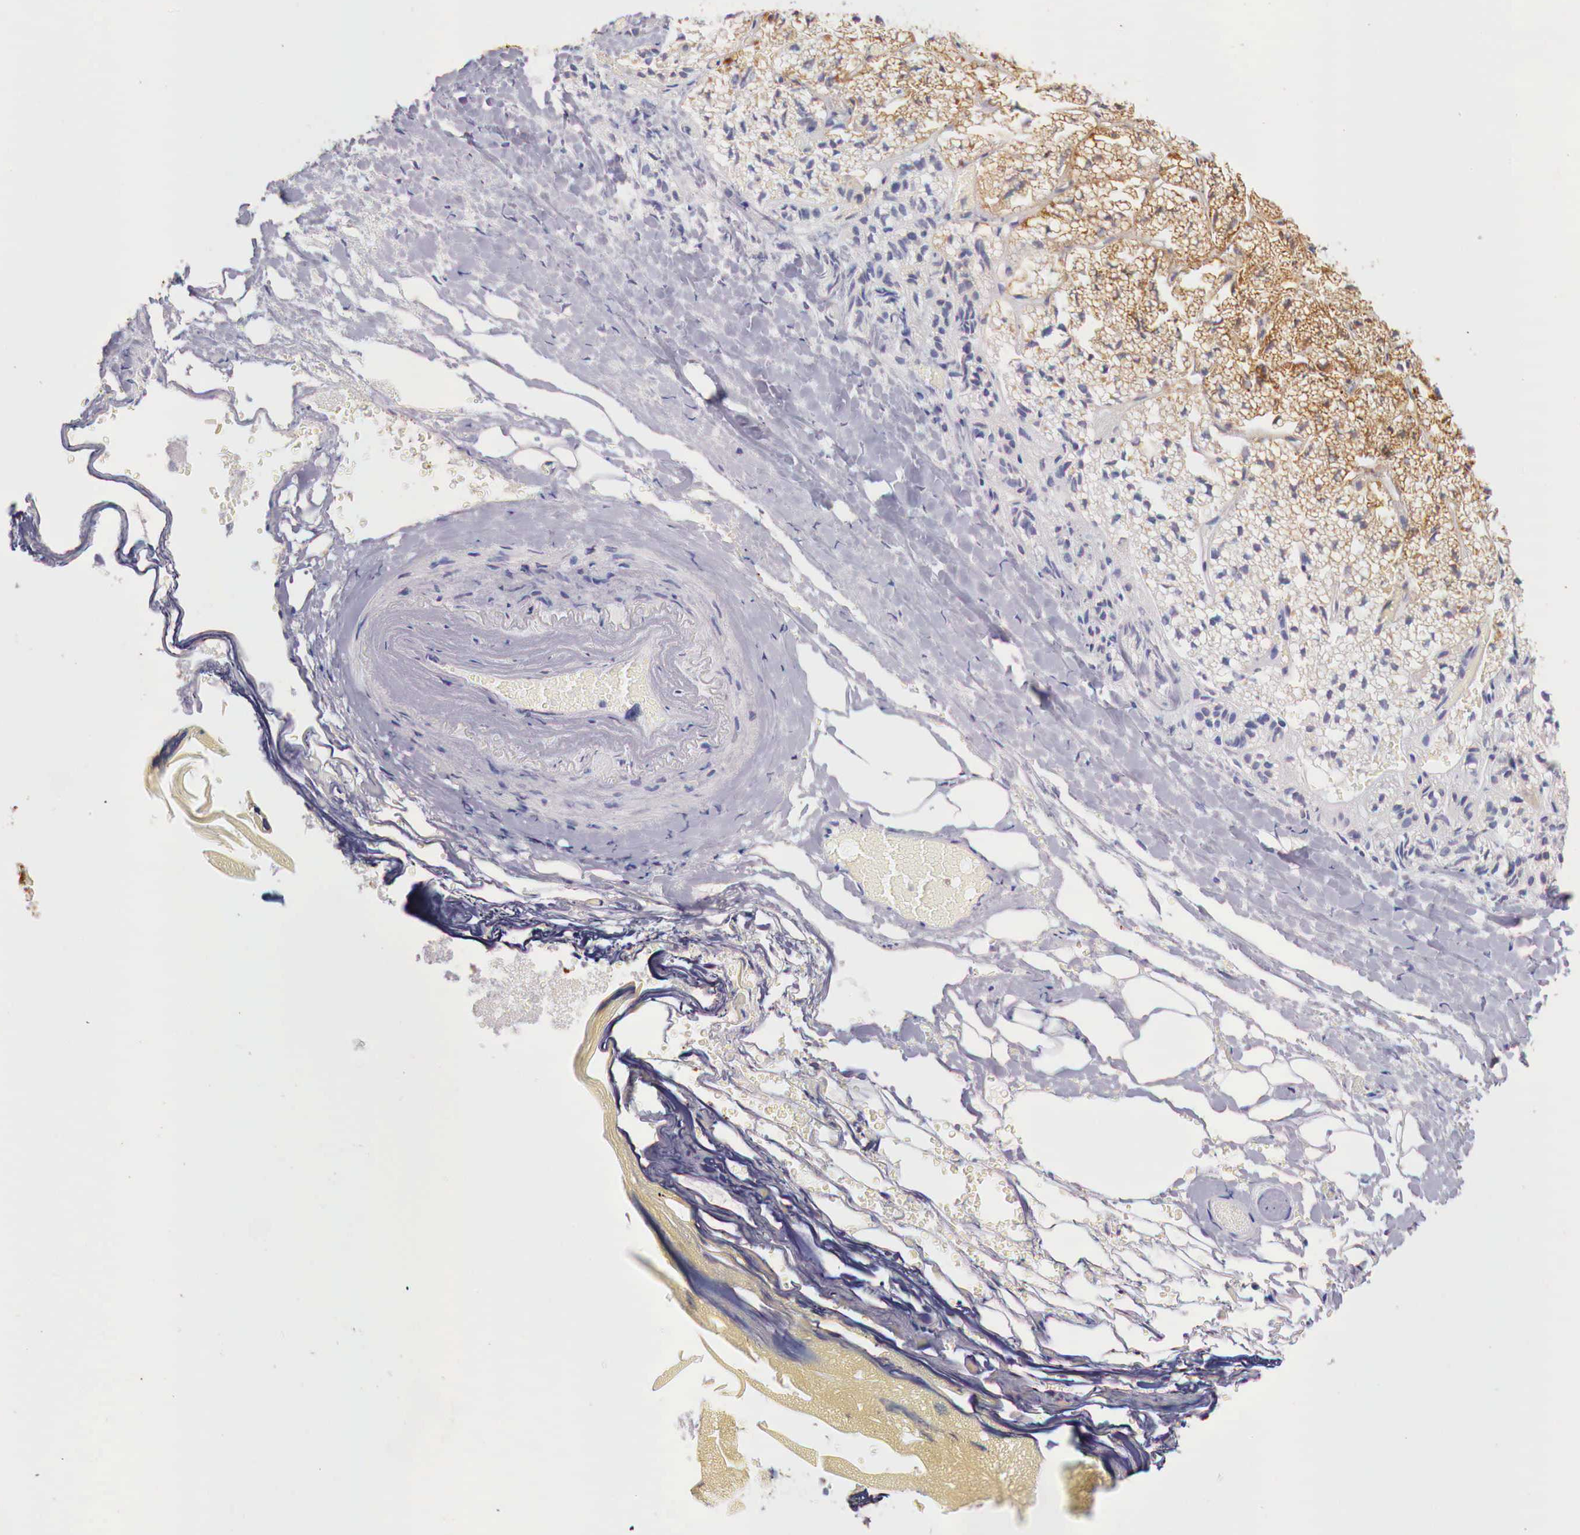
{"staining": {"intensity": "moderate", "quantity": ">75%", "location": "cytoplasmic/membranous"}, "tissue": "adrenal gland", "cell_type": "Glandular cells", "image_type": "normal", "snomed": [{"axis": "morphology", "description": "Normal tissue, NOS"}, {"axis": "topography", "description": "Adrenal gland"}], "caption": "A medium amount of moderate cytoplasmic/membranous positivity is present in about >75% of glandular cells in unremarkable adrenal gland. Nuclei are stained in blue.", "gene": "IDH3G", "patient": {"sex": "male", "age": 53}}